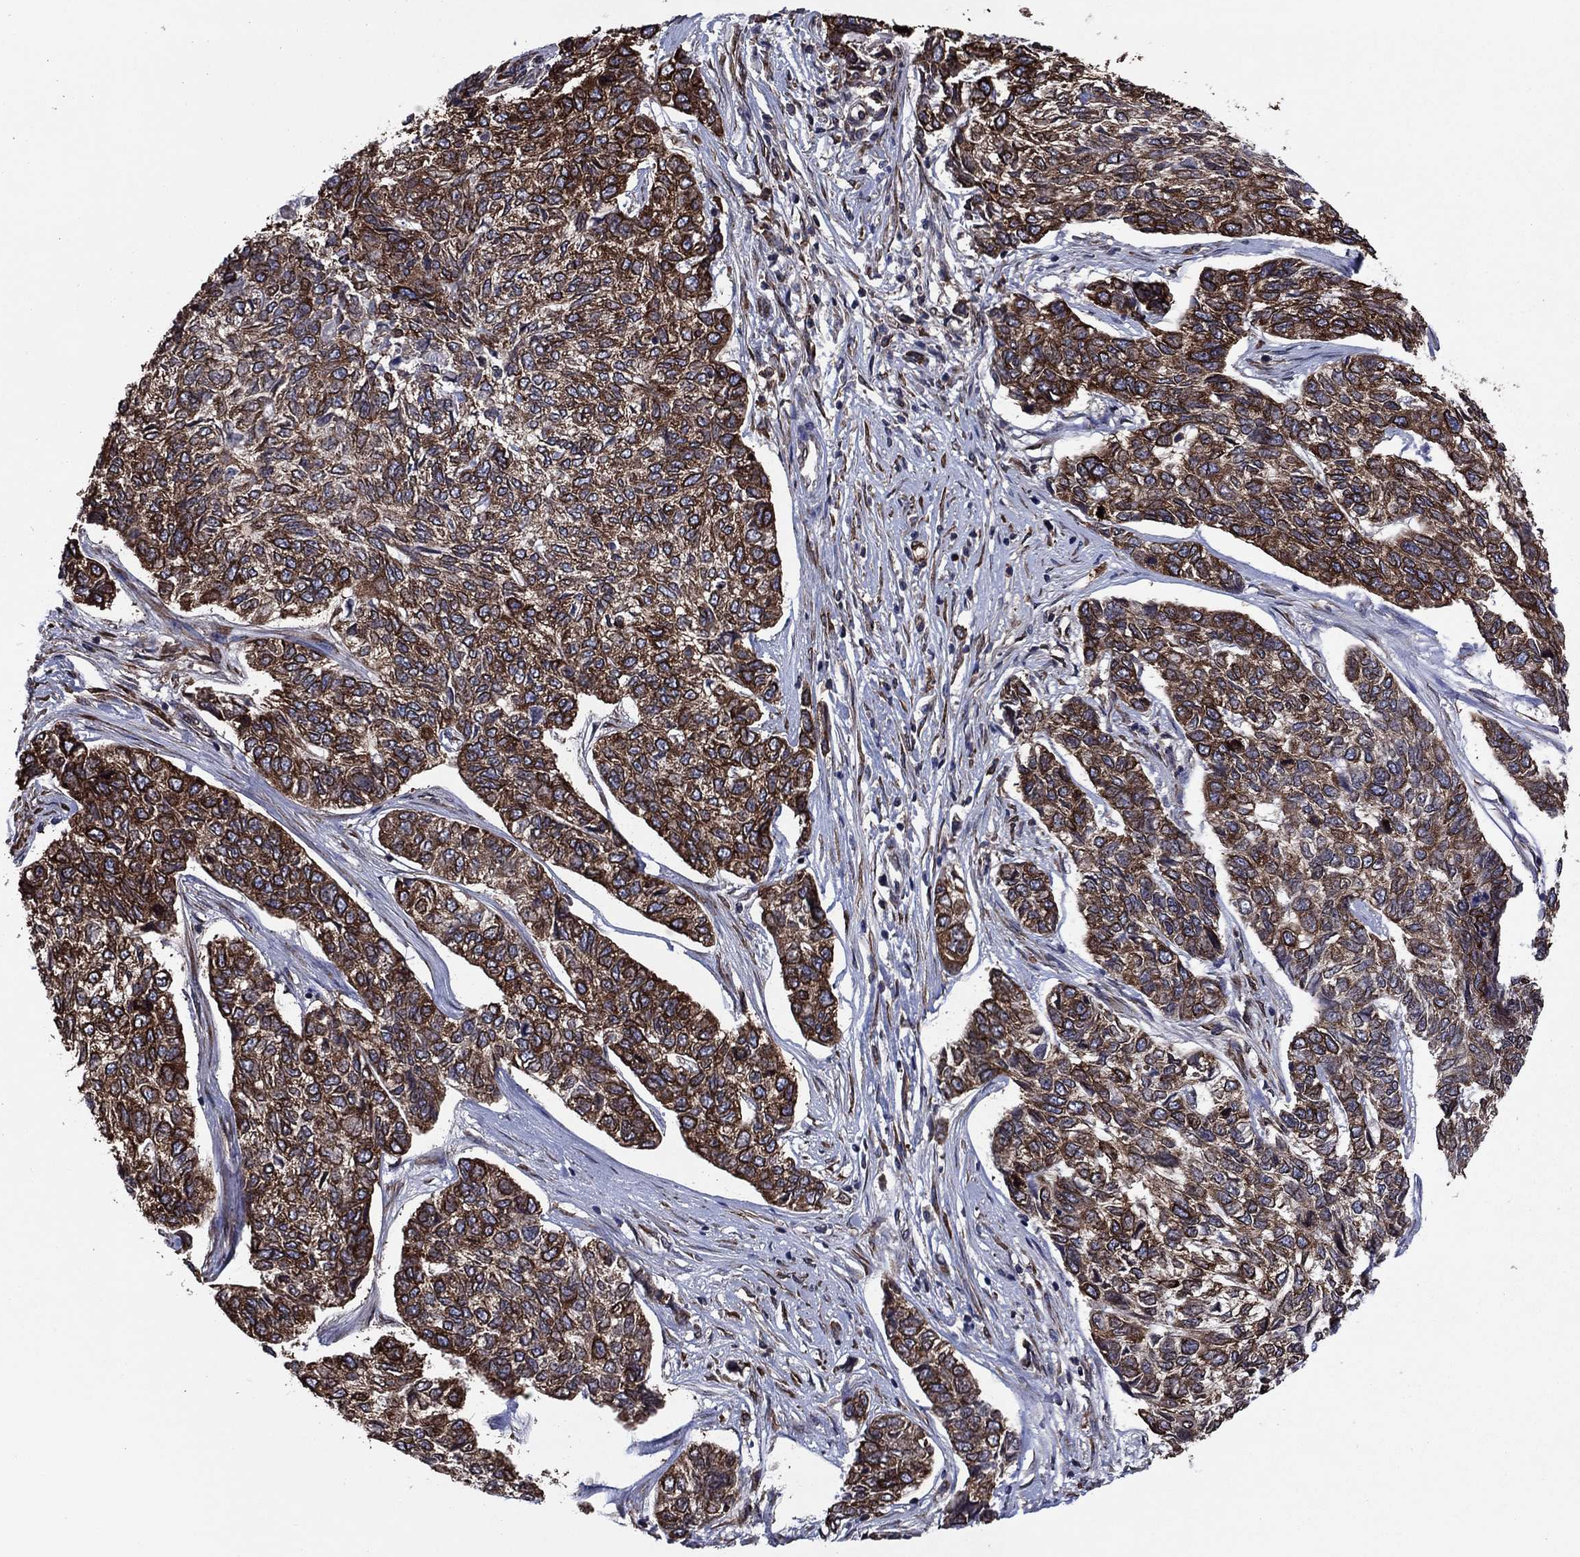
{"staining": {"intensity": "strong", "quantity": ">75%", "location": "cytoplasmic/membranous"}, "tissue": "skin cancer", "cell_type": "Tumor cells", "image_type": "cancer", "snomed": [{"axis": "morphology", "description": "Basal cell carcinoma"}, {"axis": "topography", "description": "Skin"}], "caption": "Protein staining of basal cell carcinoma (skin) tissue reveals strong cytoplasmic/membranous positivity in about >75% of tumor cells.", "gene": "YBX1", "patient": {"sex": "female", "age": 65}}